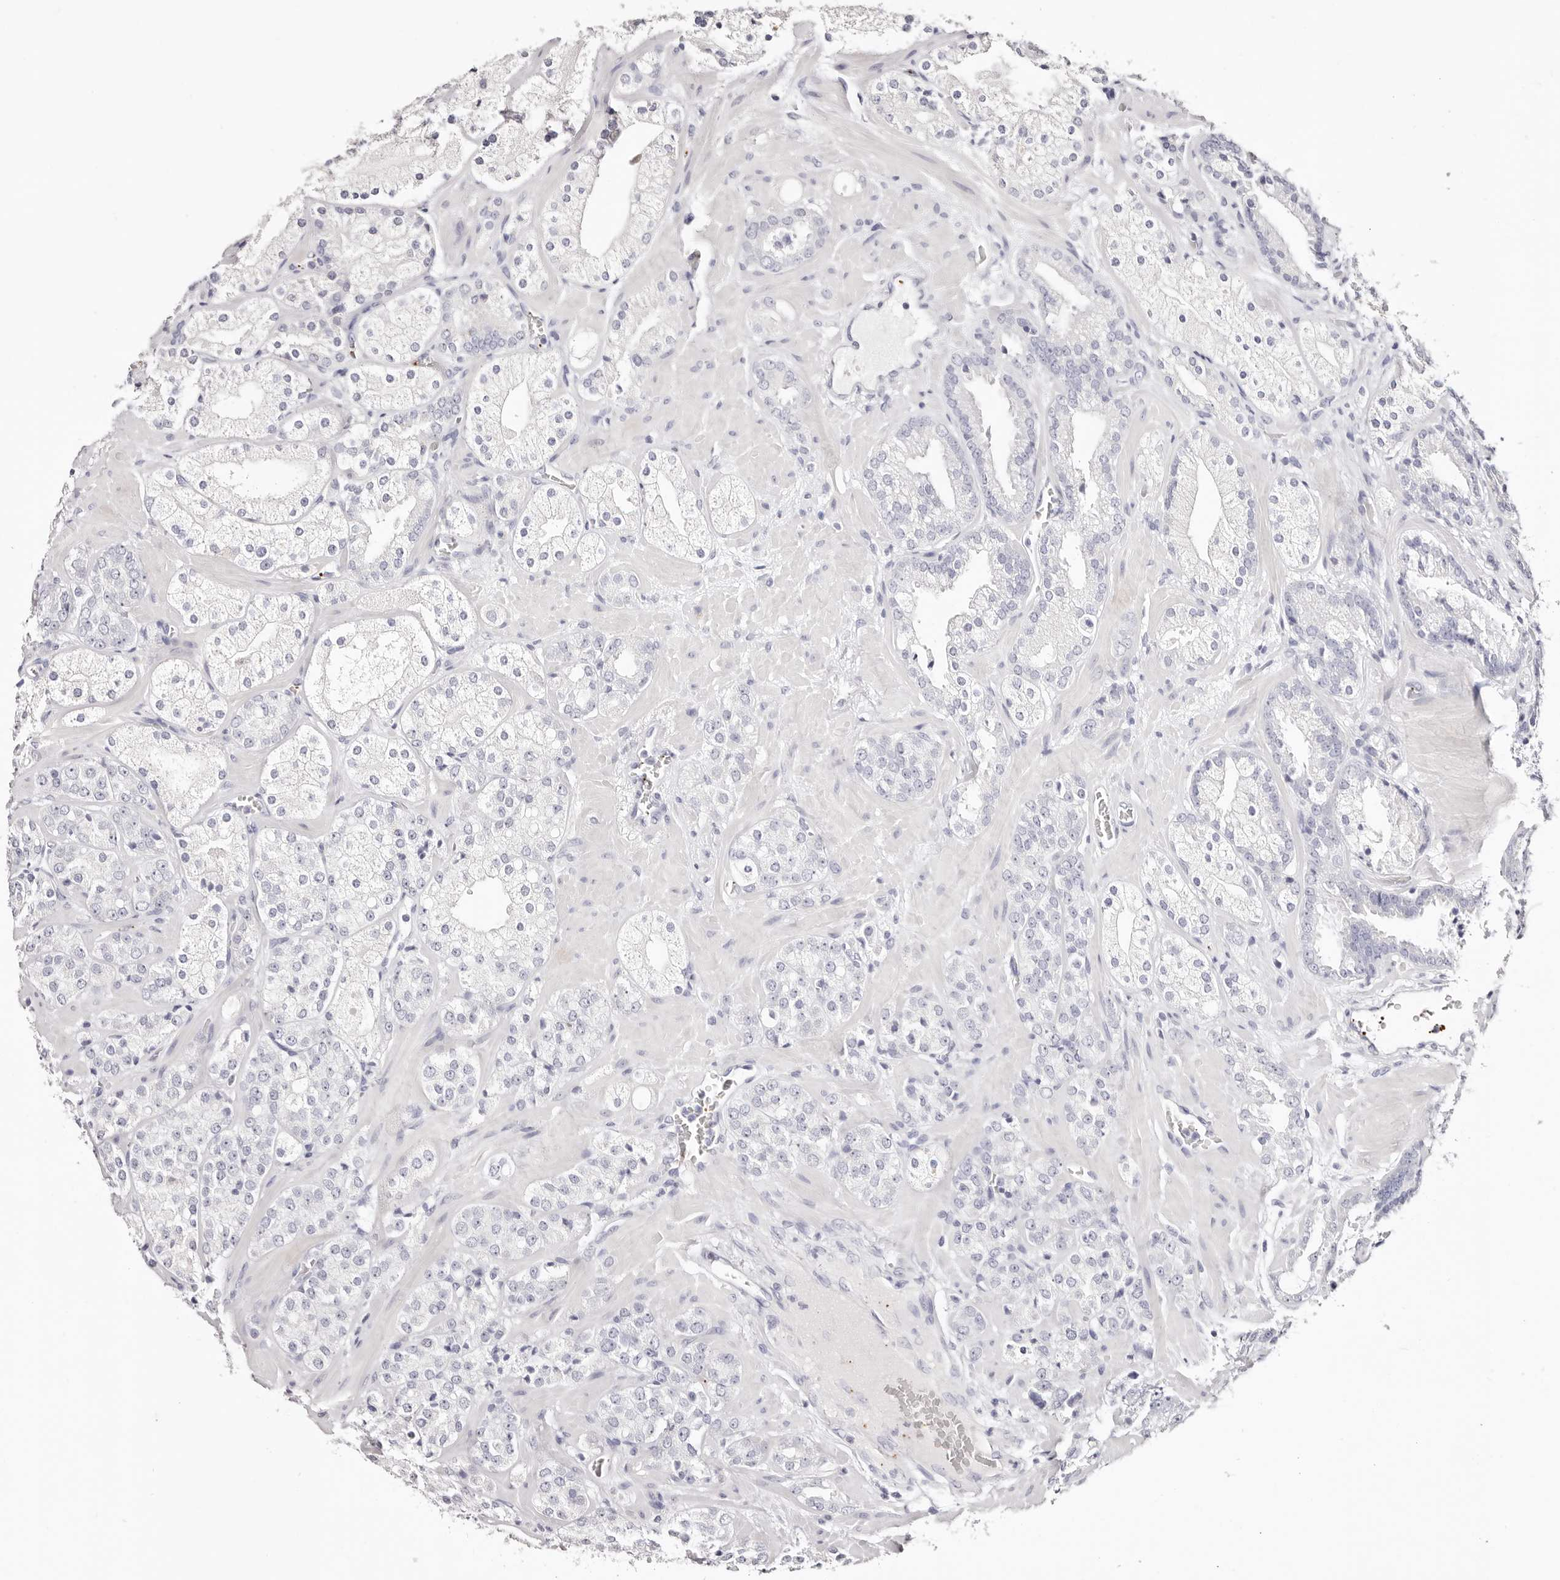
{"staining": {"intensity": "negative", "quantity": "none", "location": "none"}, "tissue": "prostate cancer", "cell_type": "Tumor cells", "image_type": "cancer", "snomed": [{"axis": "morphology", "description": "Adenocarcinoma, High grade"}, {"axis": "topography", "description": "Prostate"}], "caption": "An immunohistochemistry (IHC) histopathology image of prostate cancer (high-grade adenocarcinoma) is shown. There is no staining in tumor cells of prostate cancer (high-grade adenocarcinoma).", "gene": "PF4", "patient": {"sex": "male", "age": 64}}